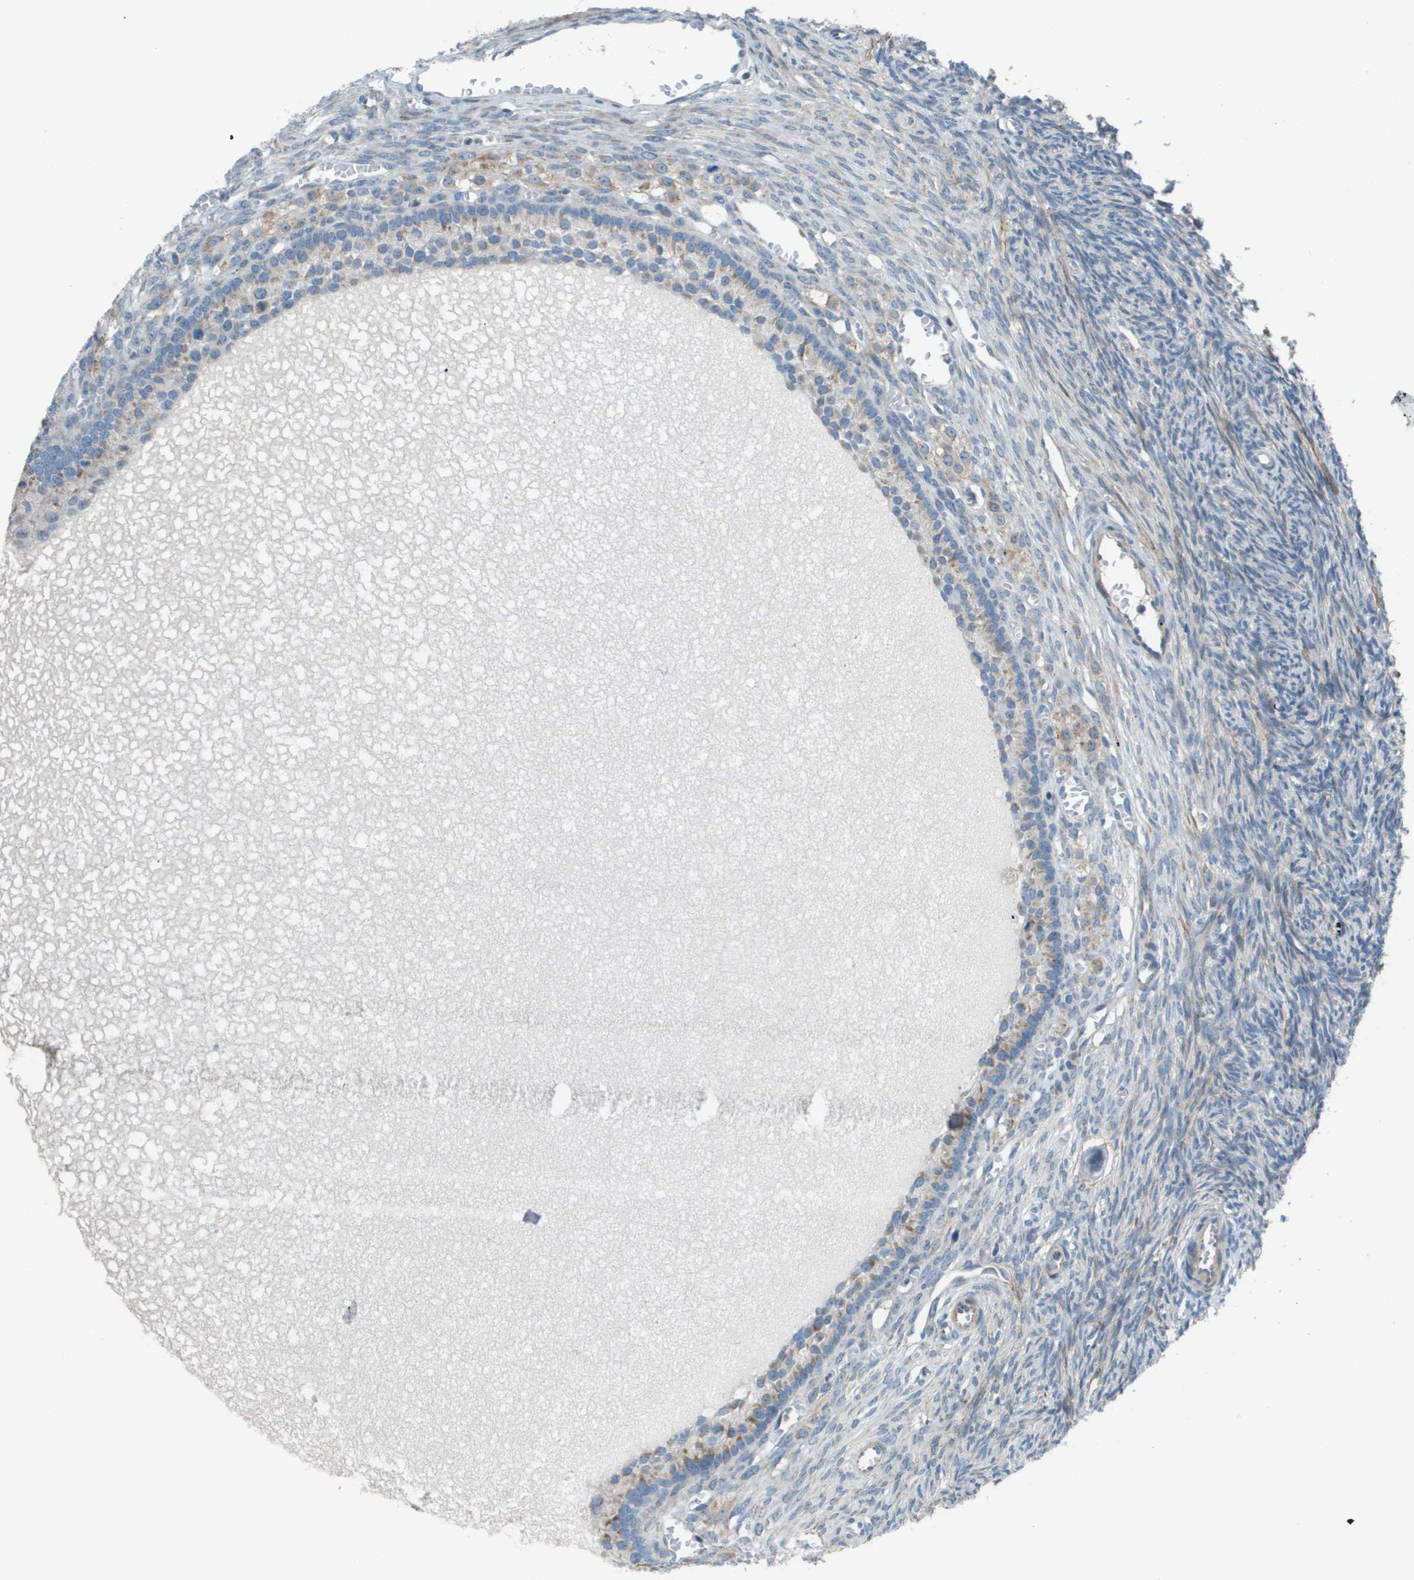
{"staining": {"intensity": "weak", "quantity": "<25%", "location": "cytoplasmic/membranous"}, "tissue": "ovary", "cell_type": "Follicle cells", "image_type": "normal", "snomed": [{"axis": "morphology", "description": "Normal tissue, NOS"}, {"axis": "topography", "description": "Ovary"}], "caption": "Follicle cells show no significant protein staining in benign ovary.", "gene": "GALNT6", "patient": {"sex": "female", "age": 27}}